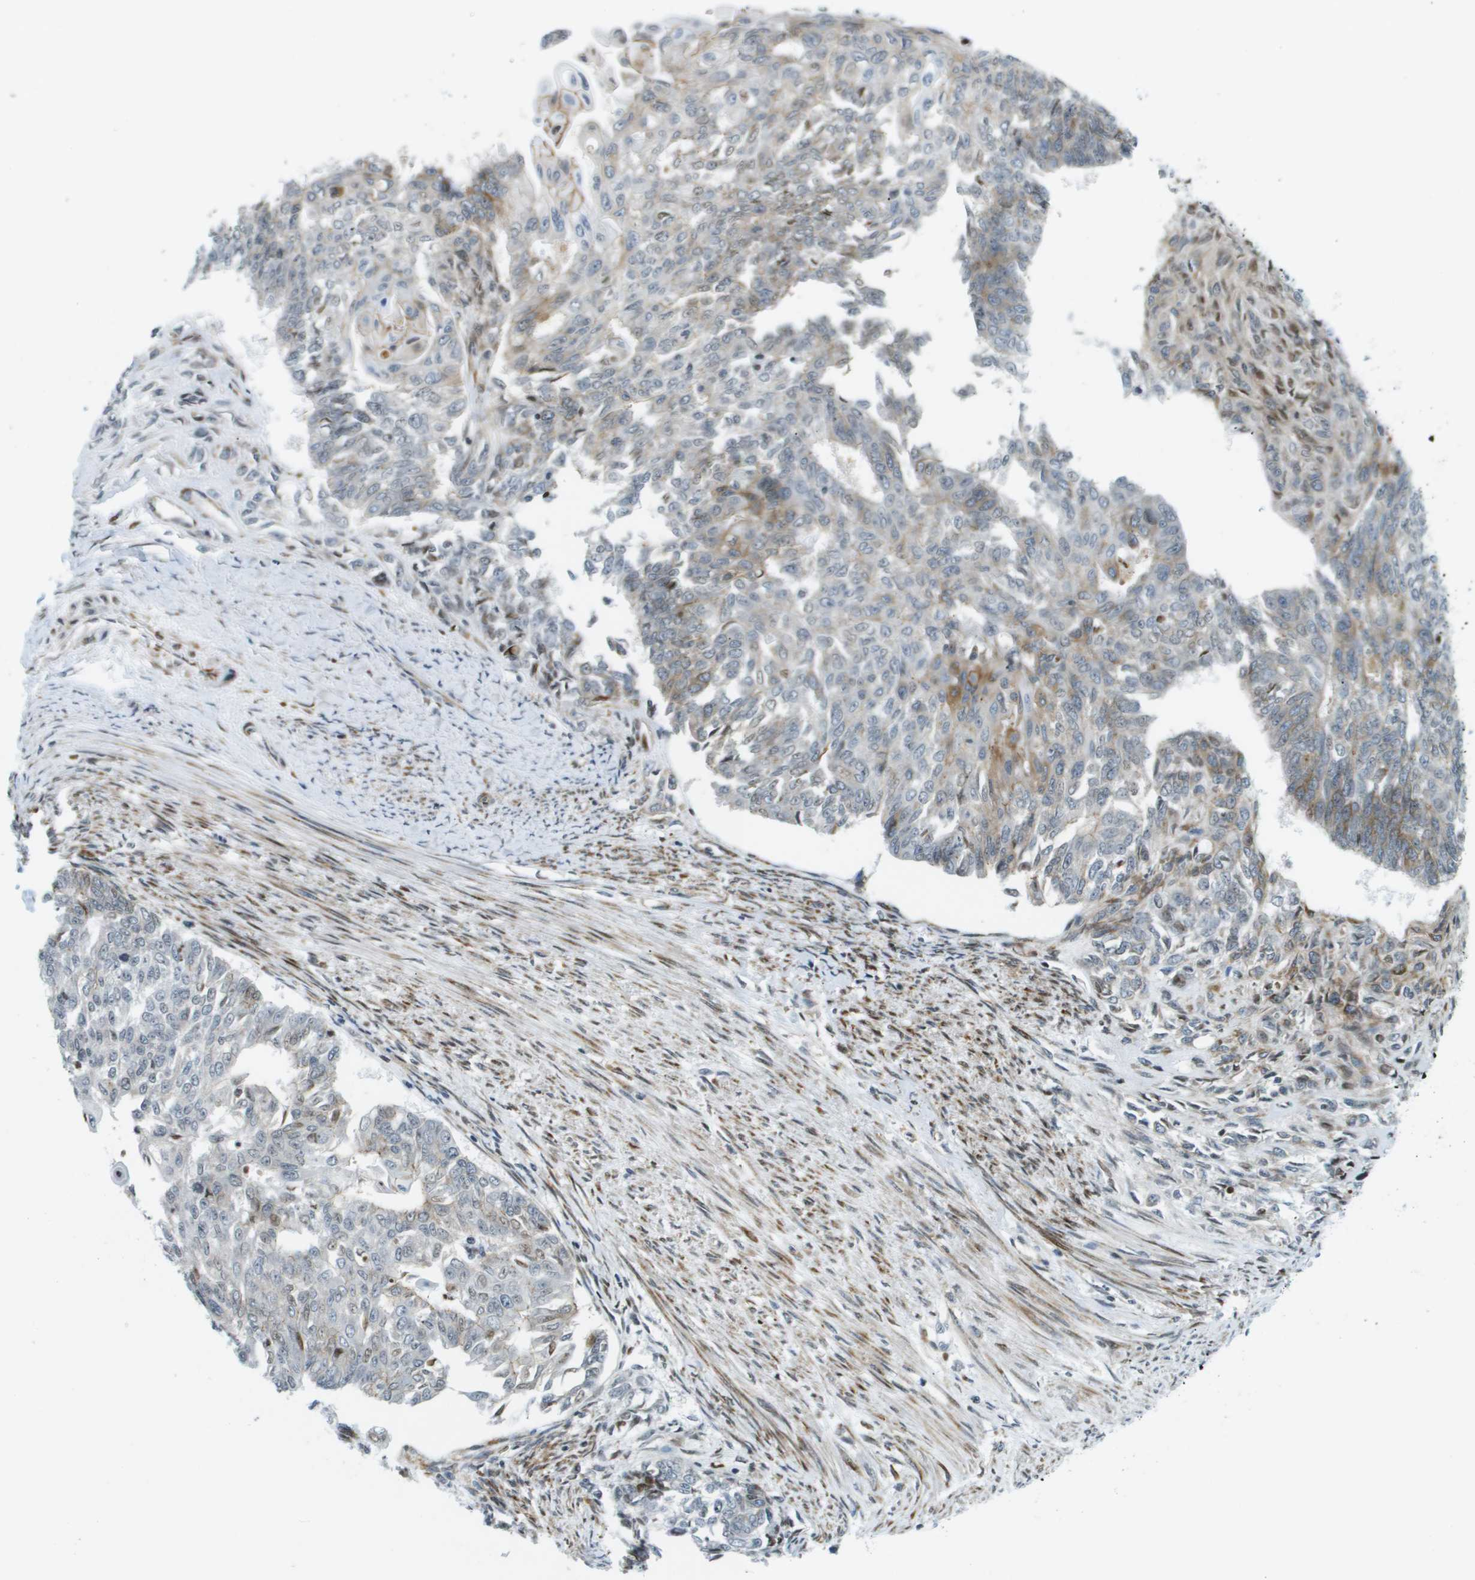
{"staining": {"intensity": "moderate", "quantity": "<25%", "location": "cytoplasmic/membranous"}, "tissue": "endometrial cancer", "cell_type": "Tumor cells", "image_type": "cancer", "snomed": [{"axis": "morphology", "description": "Adenocarcinoma, NOS"}, {"axis": "topography", "description": "Endometrium"}], "caption": "Adenocarcinoma (endometrial) was stained to show a protein in brown. There is low levels of moderate cytoplasmic/membranous expression in approximately <25% of tumor cells. The protein of interest is stained brown, and the nuclei are stained in blue (DAB IHC with brightfield microscopy, high magnification).", "gene": "UVRAG", "patient": {"sex": "female", "age": 32}}